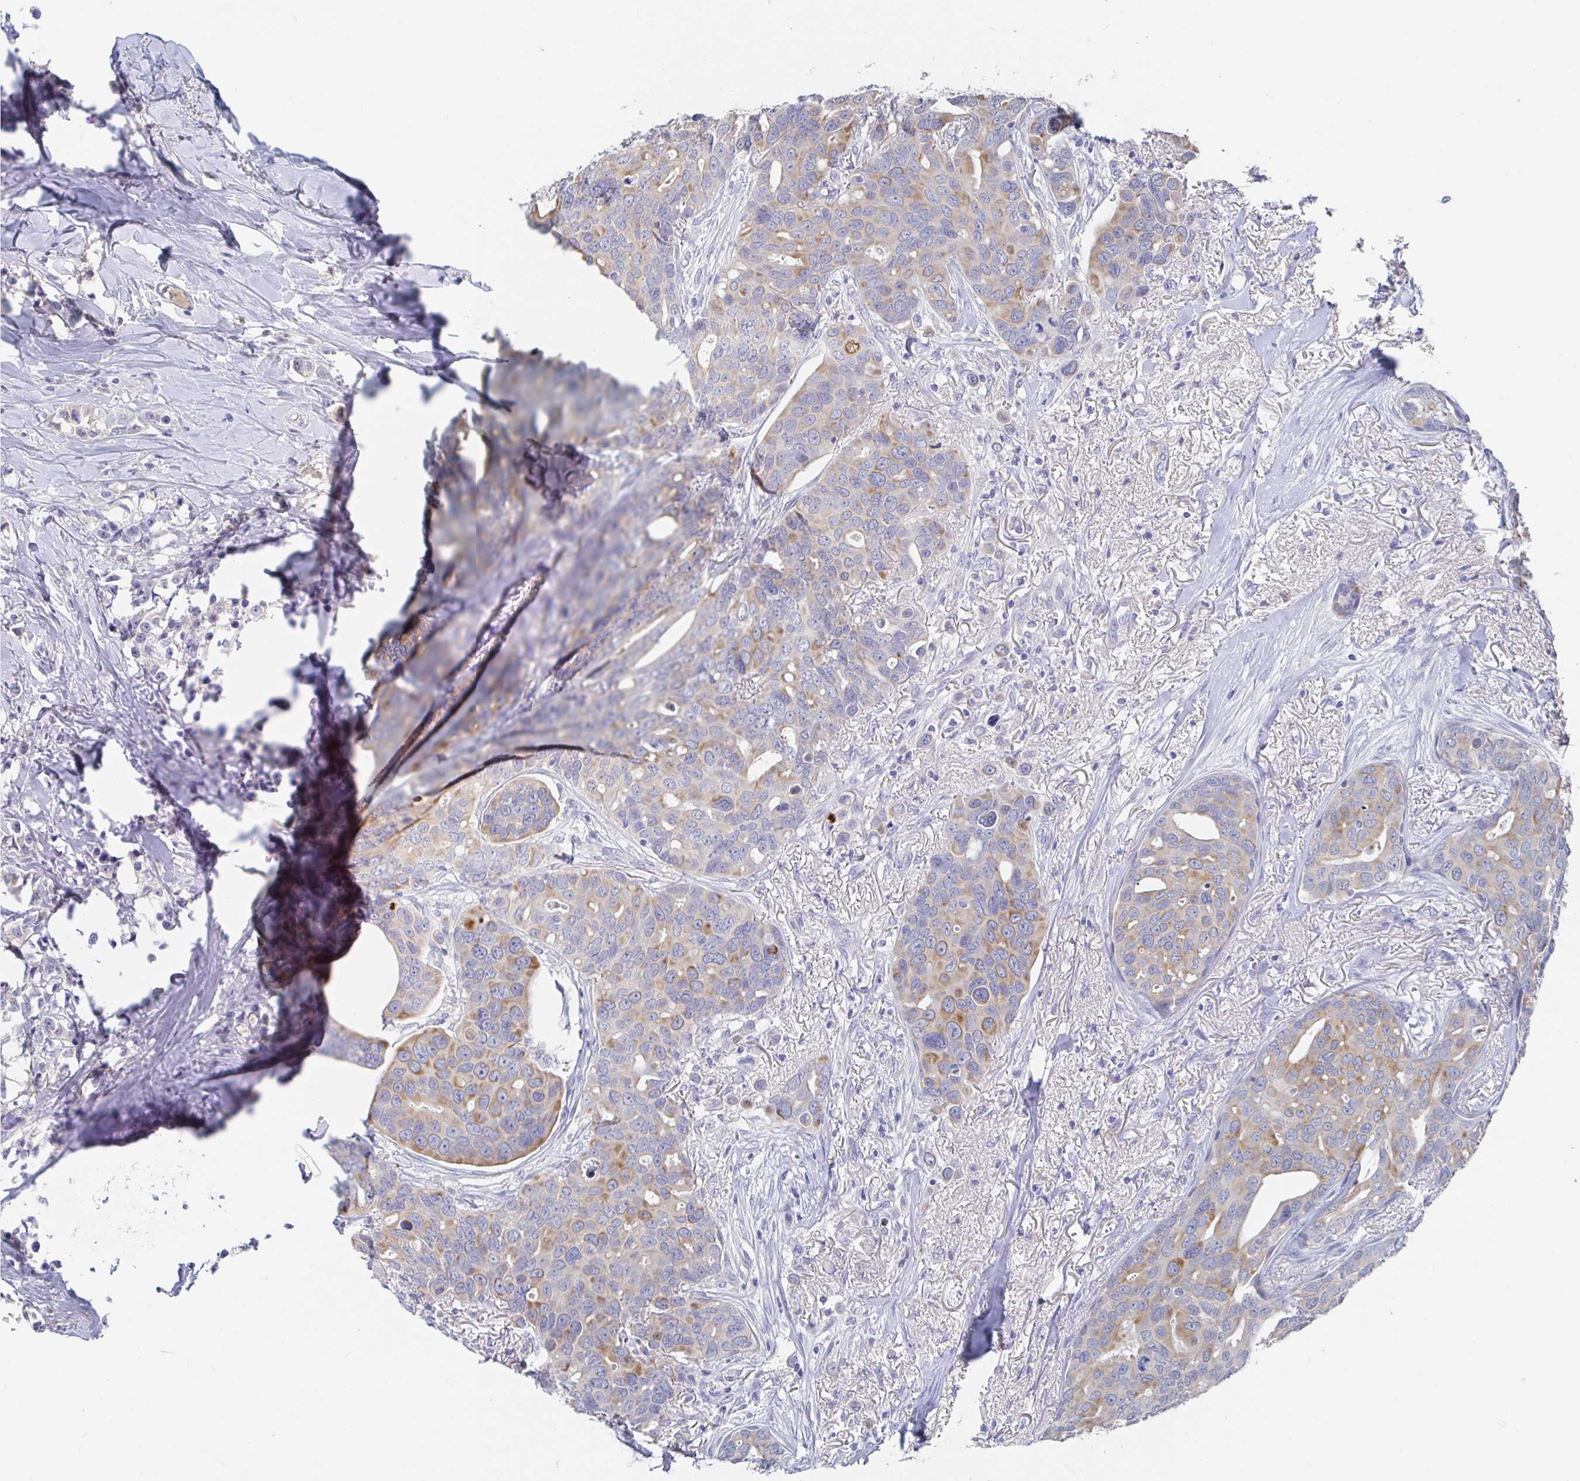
{"staining": {"intensity": "moderate", "quantity": "25%-75%", "location": "cytoplasmic/membranous"}, "tissue": "breast cancer", "cell_type": "Tumor cells", "image_type": "cancer", "snomed": [{"axis": "morphology", "description": "Duct carcinoma"}, {"axis": "topography", "description": "Breast"}], "caption": "Immunohistochemistry micrograph of neoplastic tissue: human breast cancer stained using immunohistochemistry (IHC) shows medium levels of moderate protein expression localized specifically in the cytoplasmic/membranous of tumor cells, appearing as a cytoplasmic/membranous brown color.", "gene": "GPR148", "patient": {"sex": "female", "age": 54}}